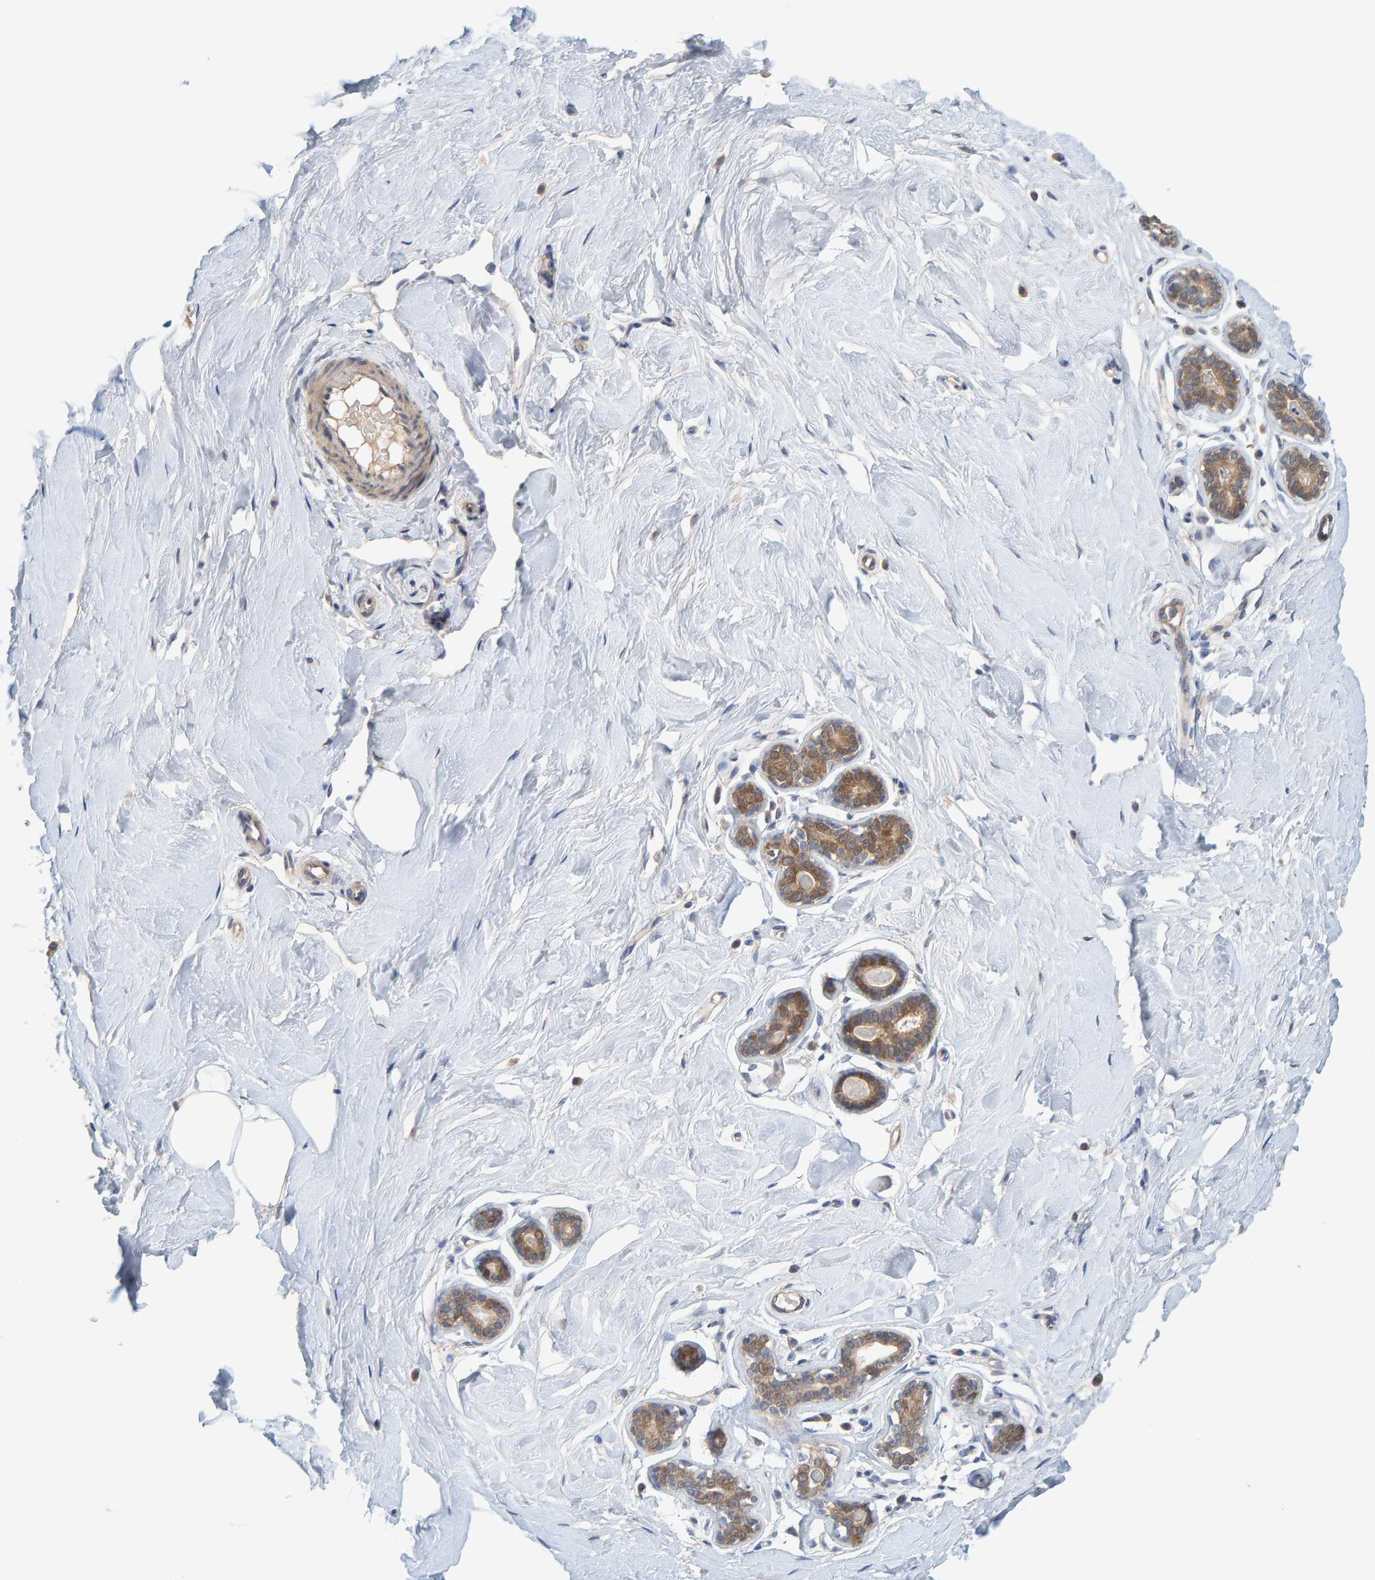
{"staining": {"intensity": "negative", "quantity": "none", "location": "none"}, "tissue": "breast", "cell_type": "Adipocytes", "image_type": "normal", "snomed": [{"axis": "morphology", "description": "Normal tissue, NOS"}, {"axis": "topography", "description": "Breast"}], "caption": "Immunohistochemistry histopathology image of benign breast stained for a protein (brown), which reveals no staining in adipocytes.", "gene": "TATDN1", "patient": {"sex": "female", "age": 23}}